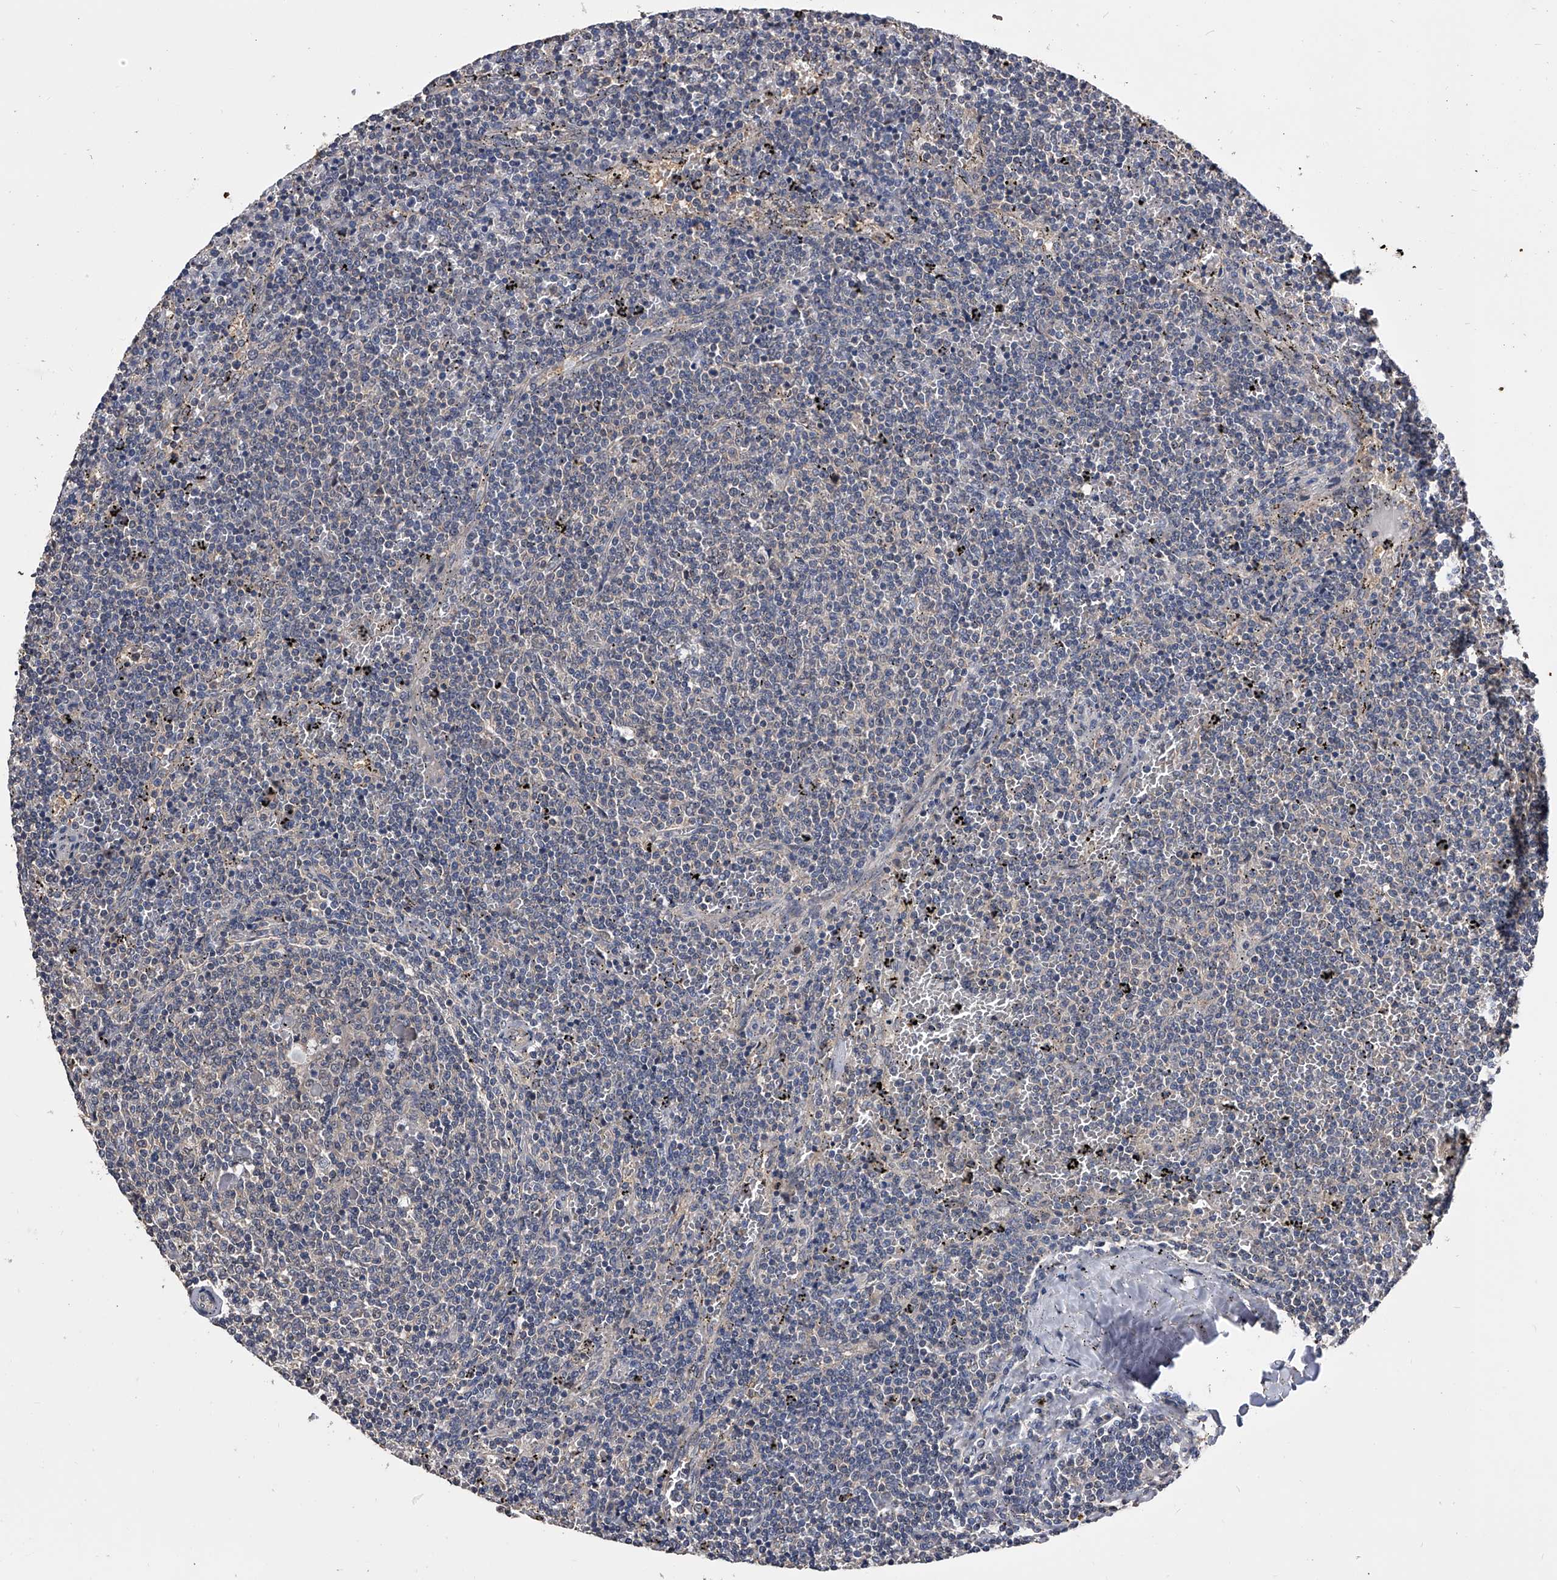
{"staining": {"intensity": "negative", "quantity": "none", "location": "none"}, "tissue": "lymphoma", "cell_type": "Tumor cells", "image_type": "cancer", "snomed": [{"axis": "morphology", "description": "Malignant lymphoma, non-Hodgkin's type, Low grade"}, {"axis": "topography", "description": "Spleen"}], "caption": "There is no significant staining in tumor cells of lymphoma.", "gene": "EFCAB7", "patient": {"sex": "female", "age": 50}}